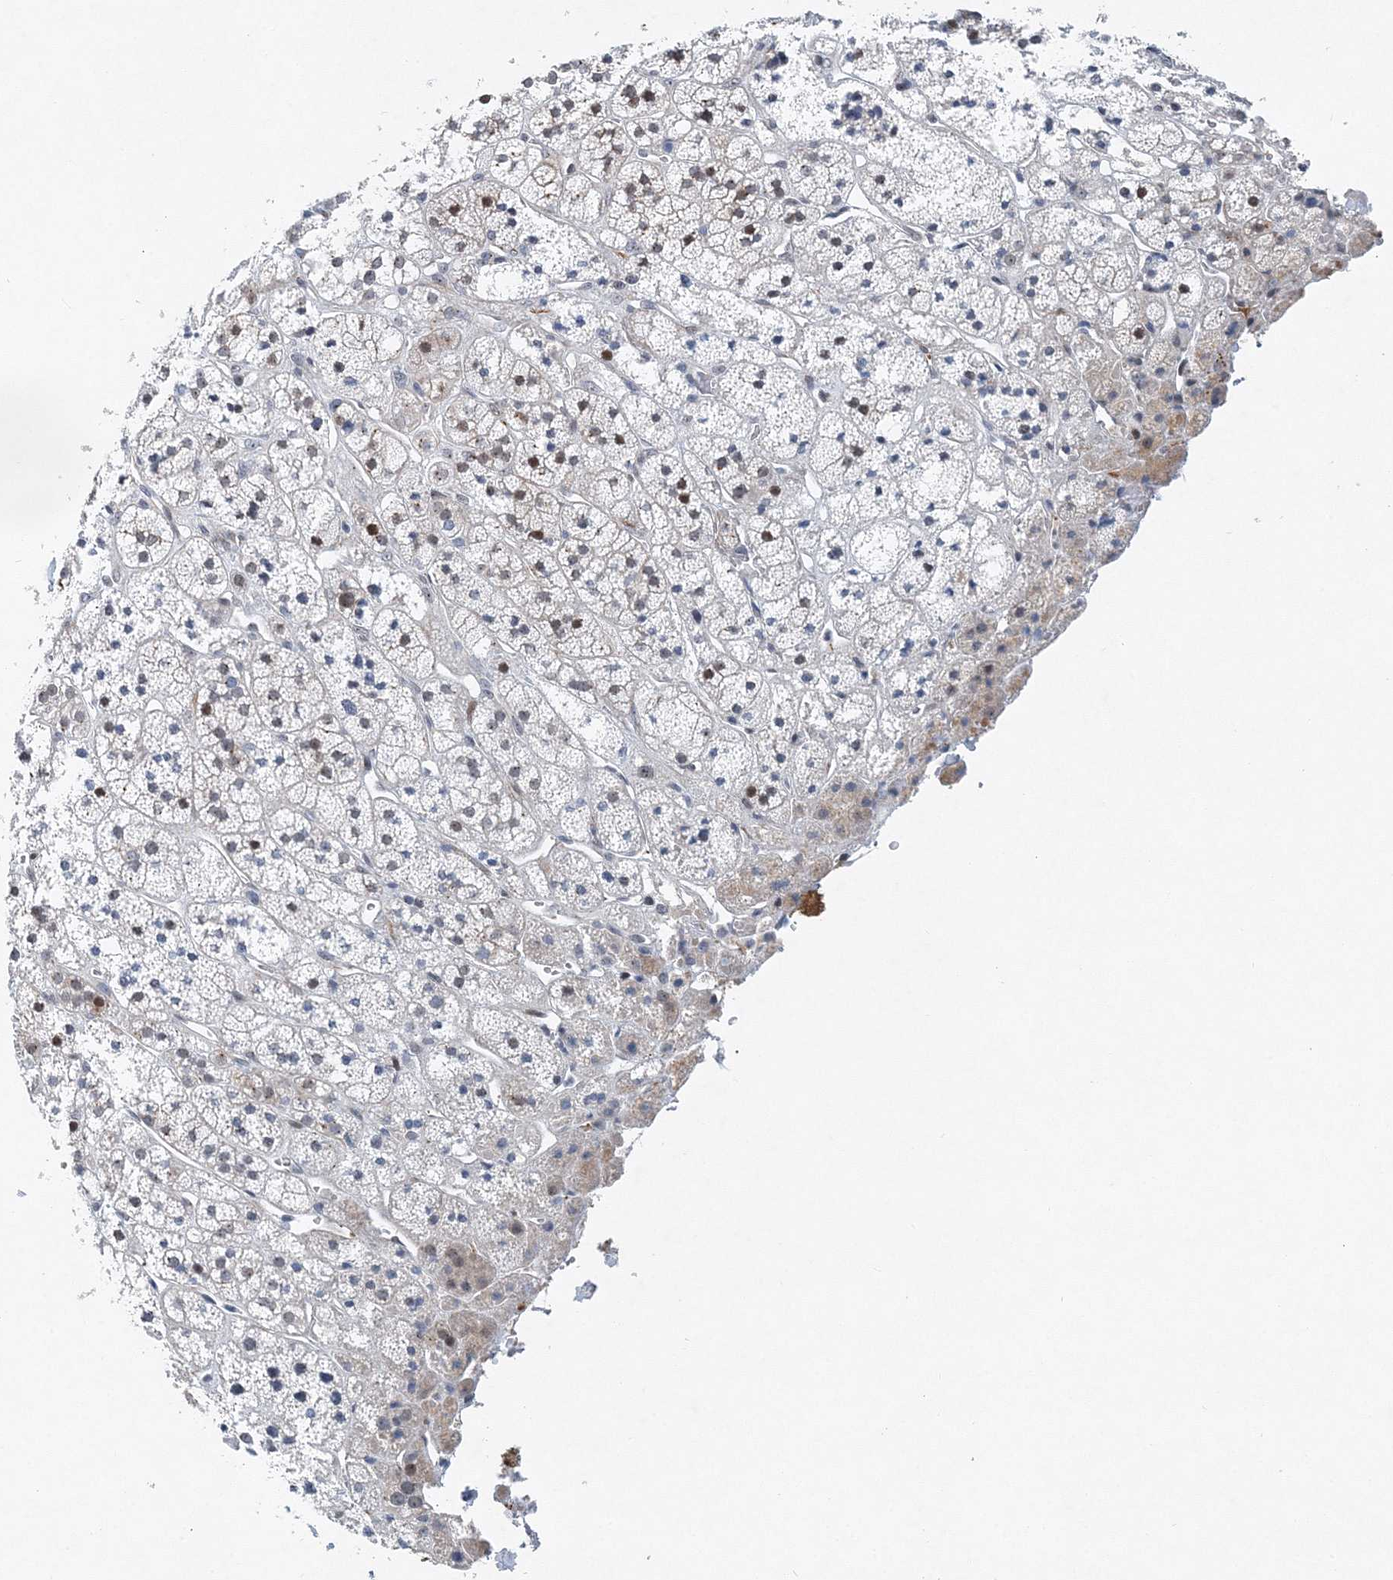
{"staining": {"intensity": "moderate", "quantity": "<25%", "location": "cytoplasmic/membranous,nuclear"}, "tissue": "adrenal gland", "cell_type": "Glandular cells", "image_type": "normal", "snomed": [{"axis": "morphology", "description": "Normal tissue, NOS"}, {"axis": "topography", "description": "Adrenal gland"}], "caption": "About <25% of glandular cells in unremarkable adrenal gland exhibit moderate cytoplasmic/membranous,nuclear protein staining as visualized by brown immunohistochemical staining.", "gene": "UIMC1", "patient": {"sex": "male", "age": 56}}